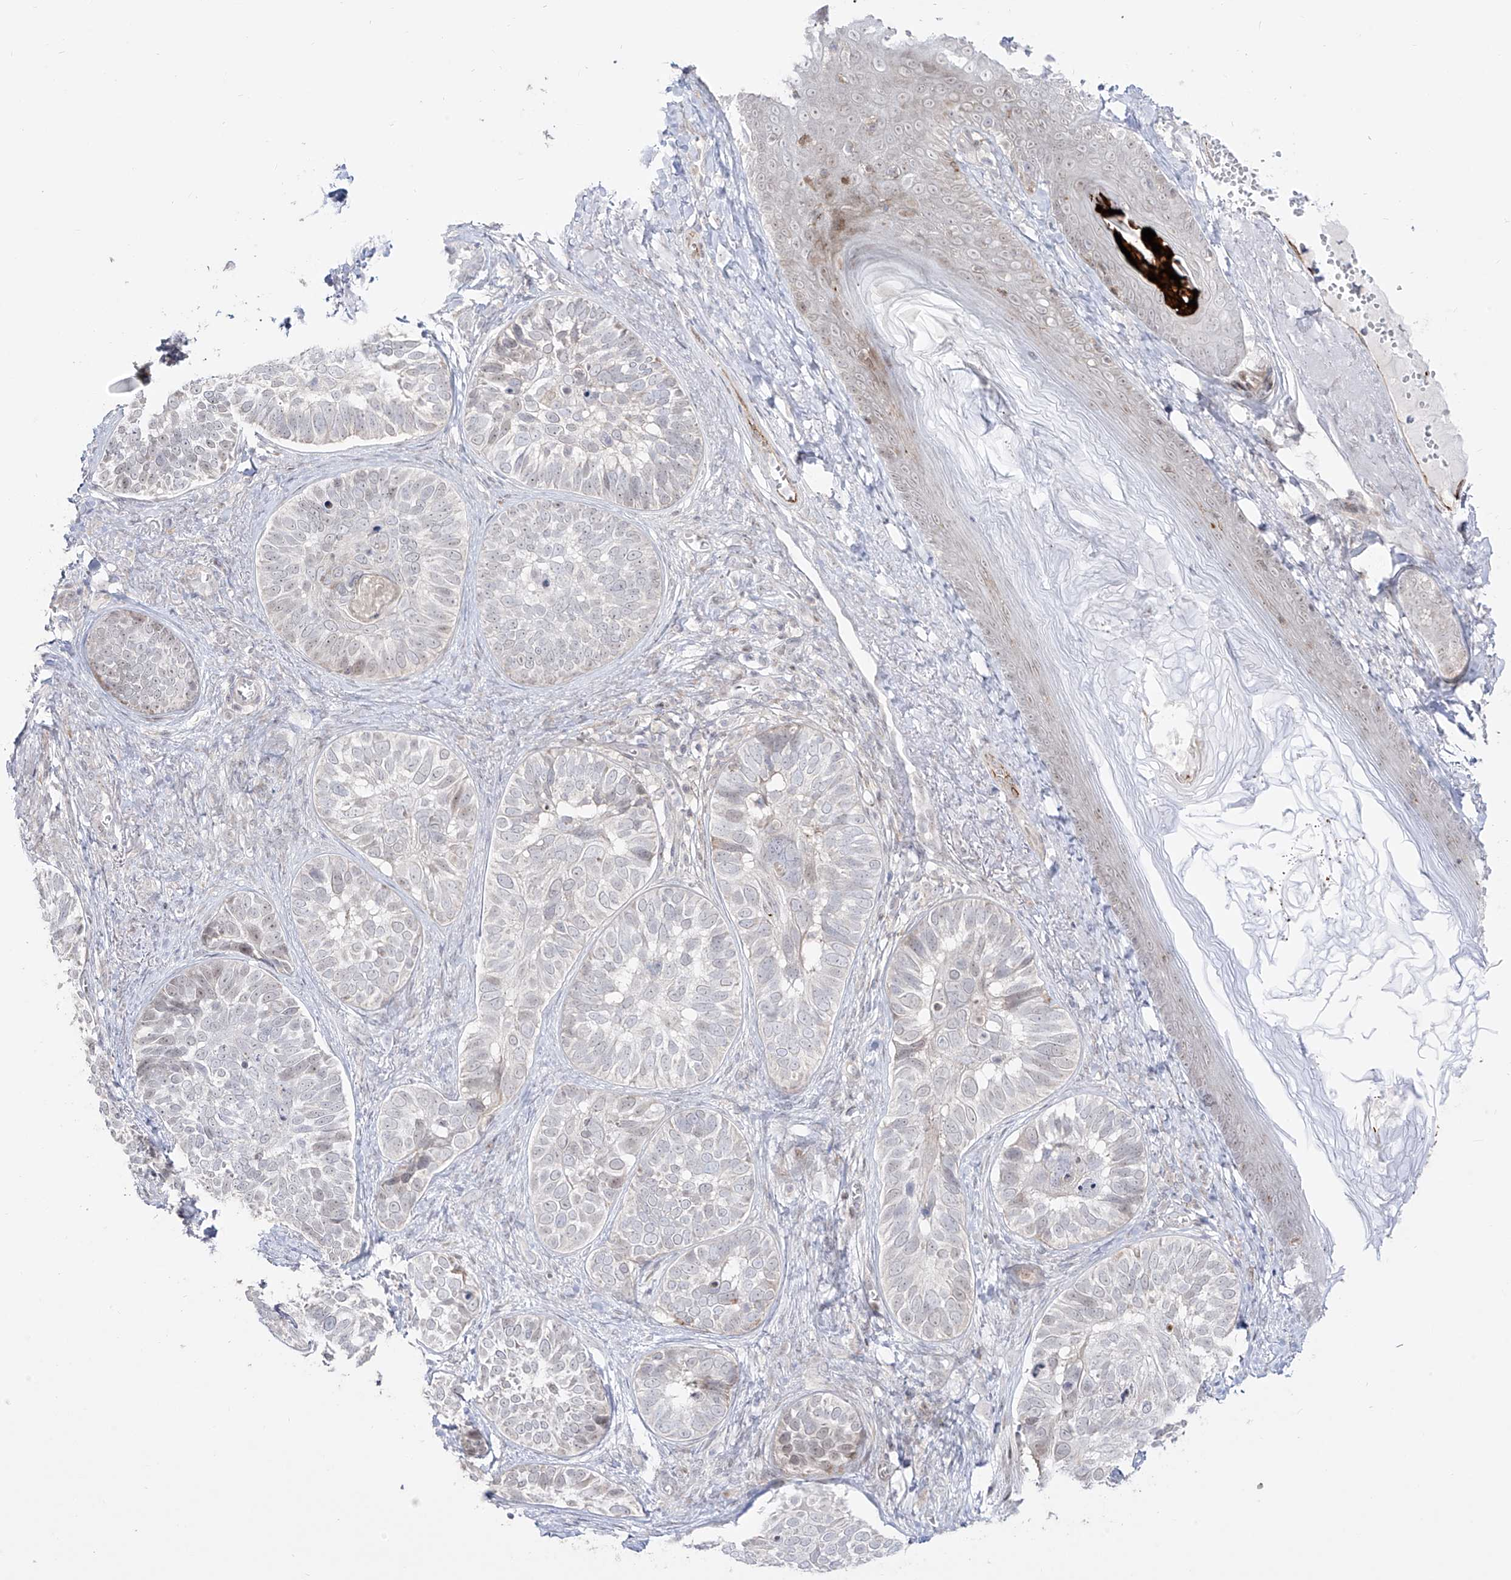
{"staining": {"intensity": "negative", "quantity": "none", "location": "none"}, "tissue": "skin cancer", "cell_type": "Tumor cells", "image_type": "cancer", "snomed": [{"axis": "morphology", "description": "Basal cell carcinoma"}, {"axis": "topography", "description": "Skin"}], "caption": "Skin basal cell carcinoma was stained to show a protein in brown. There is no significant positivity in tumor cells.", "gene": "ZNF180", "patient": {"sex": "male", "age": 62}}